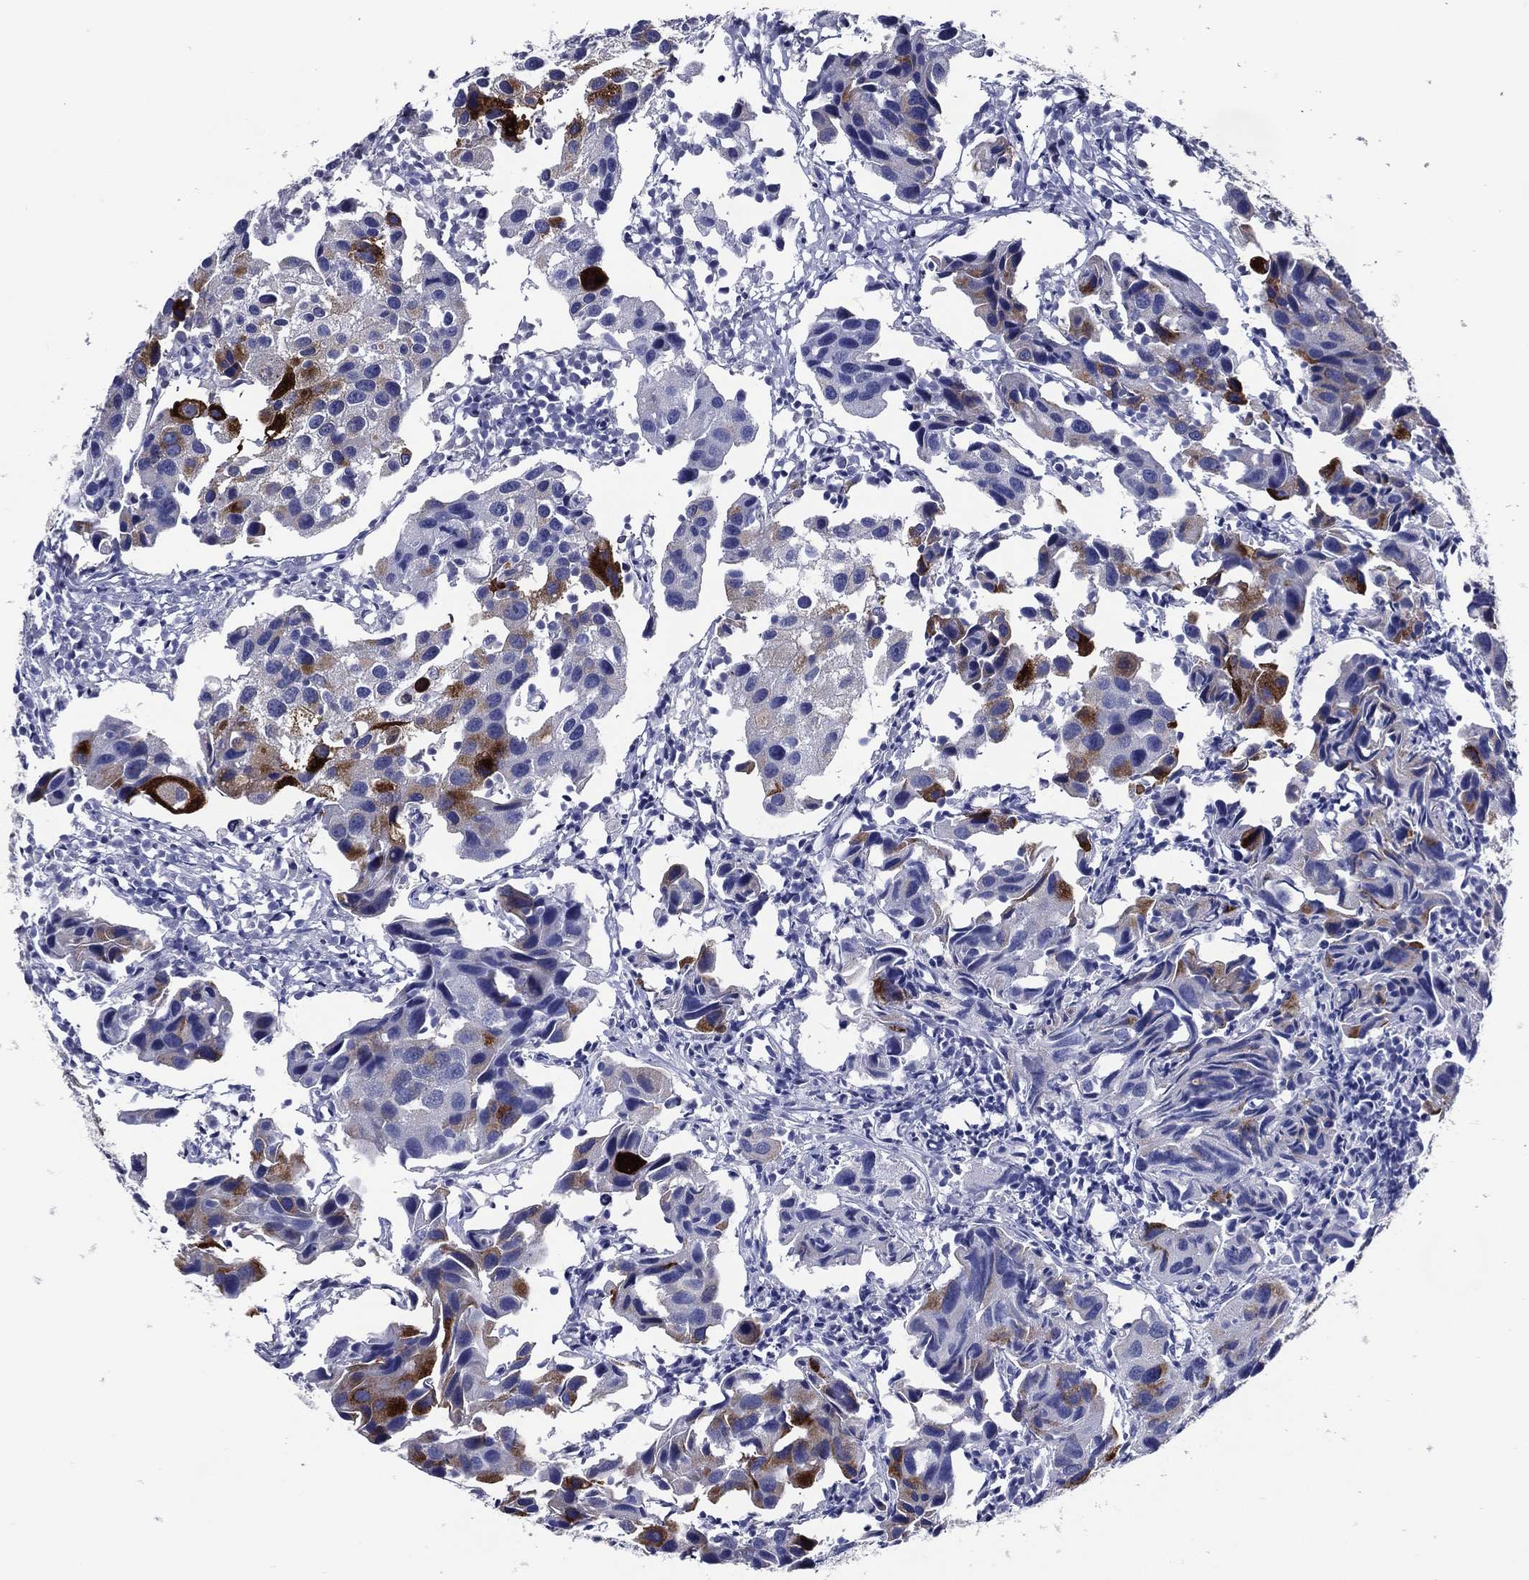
{"staining": {"intensity": "strong", "quantity": "<25%", "location": "cytoplasmic/membranous"}, "tissue": "urothelial cancer", "cell_type": "Tumor cells", "image_type": "cancer", "snomed": [{"axis": "morphology", "description": "Urothelial carcinoma, High grade"}, {"axis": "topography", "description": "Urinary bladder"}], "caption": "Tumor cells demonstrate medium levels of strong cytoplasmic/membranous staining in about <25% of cells in human urothelial cancer.", "gene": "ACE2", "patient": {"sex": "male", "age": 79}}